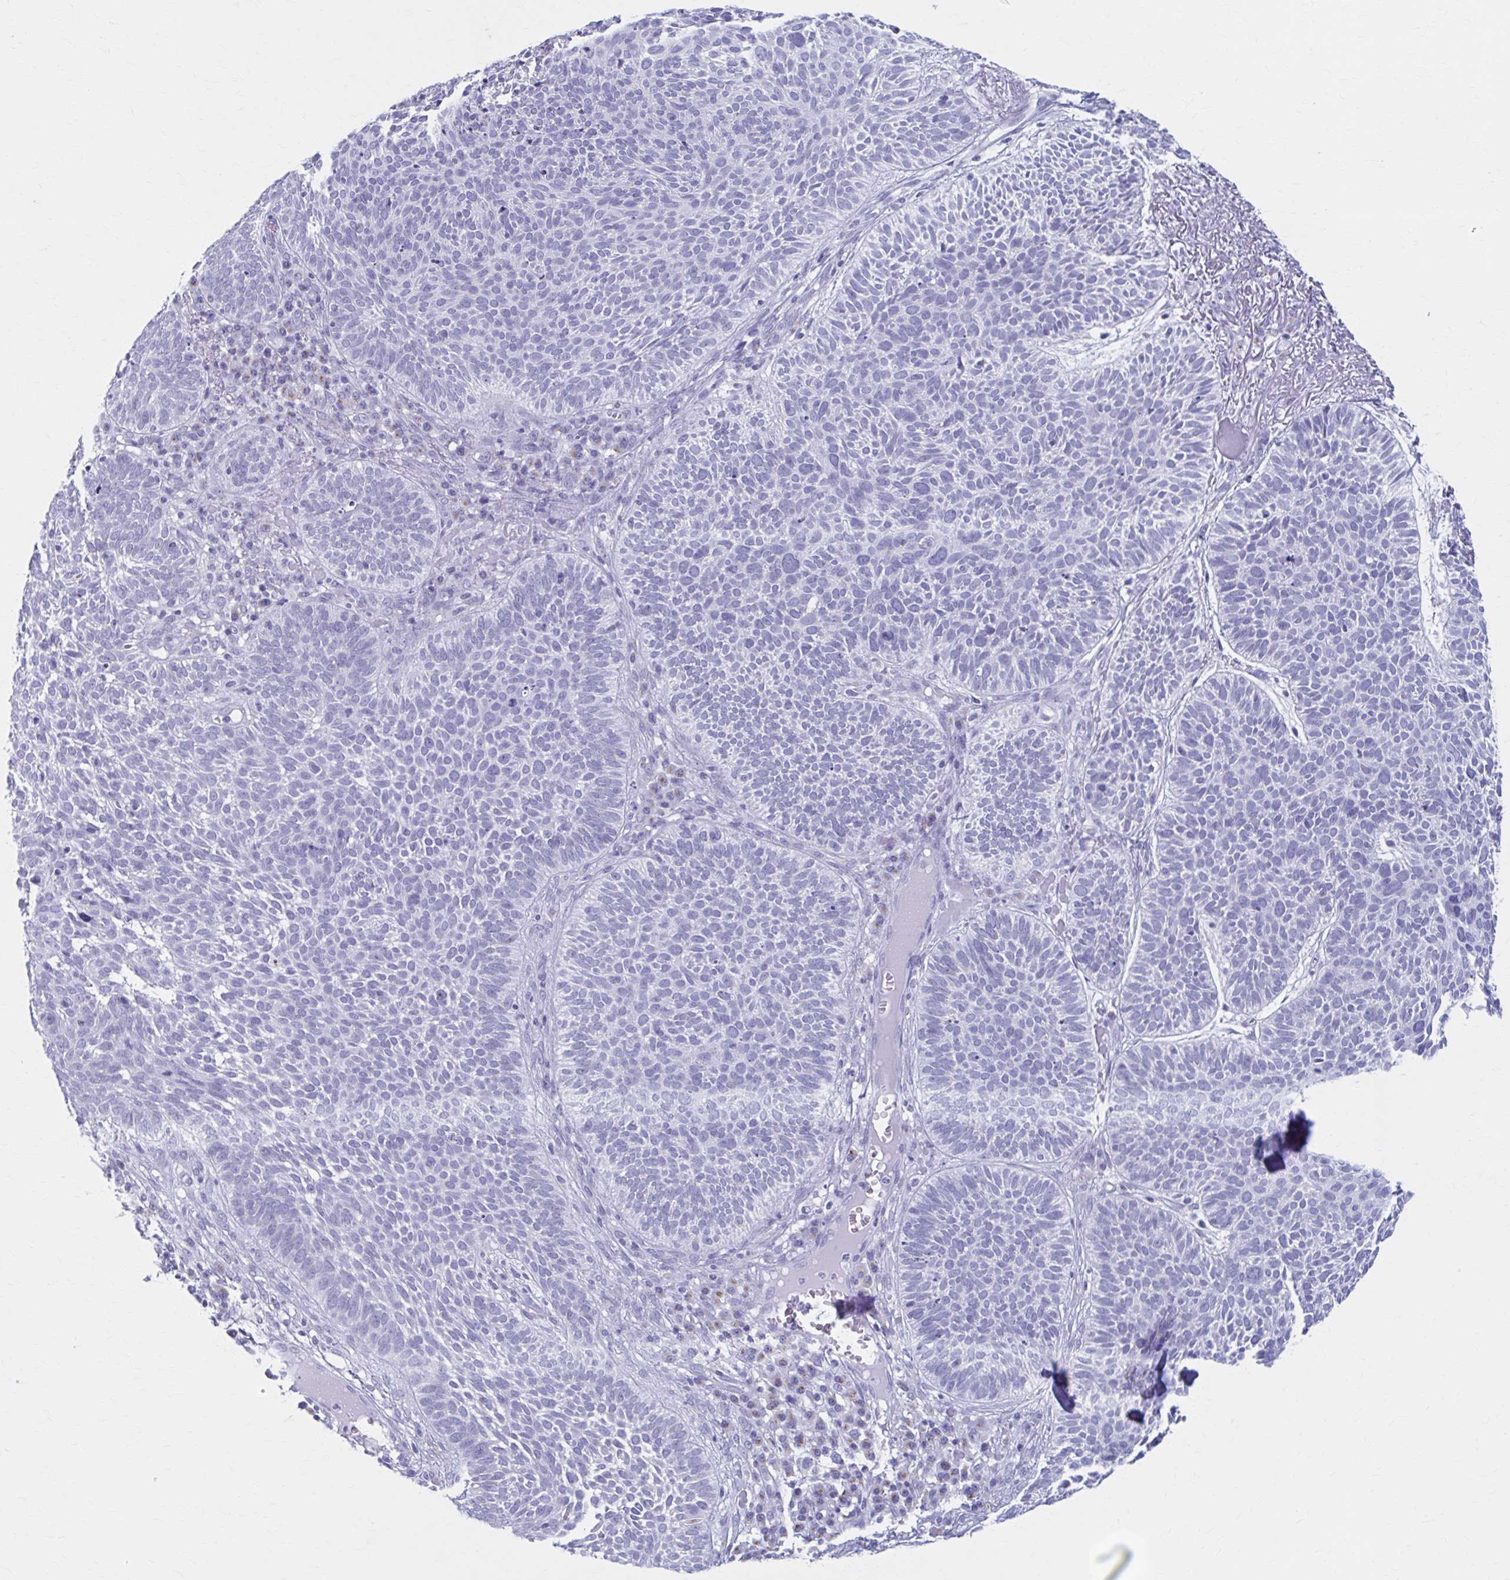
{"staining": {"intensity": "negative", "quantity": "none", "location": "none"}, "tissue": "skin cancer", "cell_type": "Tumor cells", "image_type": "cancer", "snomed": [{"axis": "morphology", "description": "Basal cell carcinoma"}, {"axis": "topography", "description": "Skin"}, {"axis": "topography", "description": "Skin of face"}], "caption": "Micrograph shows no protein staining in tumor cells of skin cancer (basal cell carcinoma) tissue.", "gene": "KCNE2", "patient": {"sex": "female", "age": 82}}